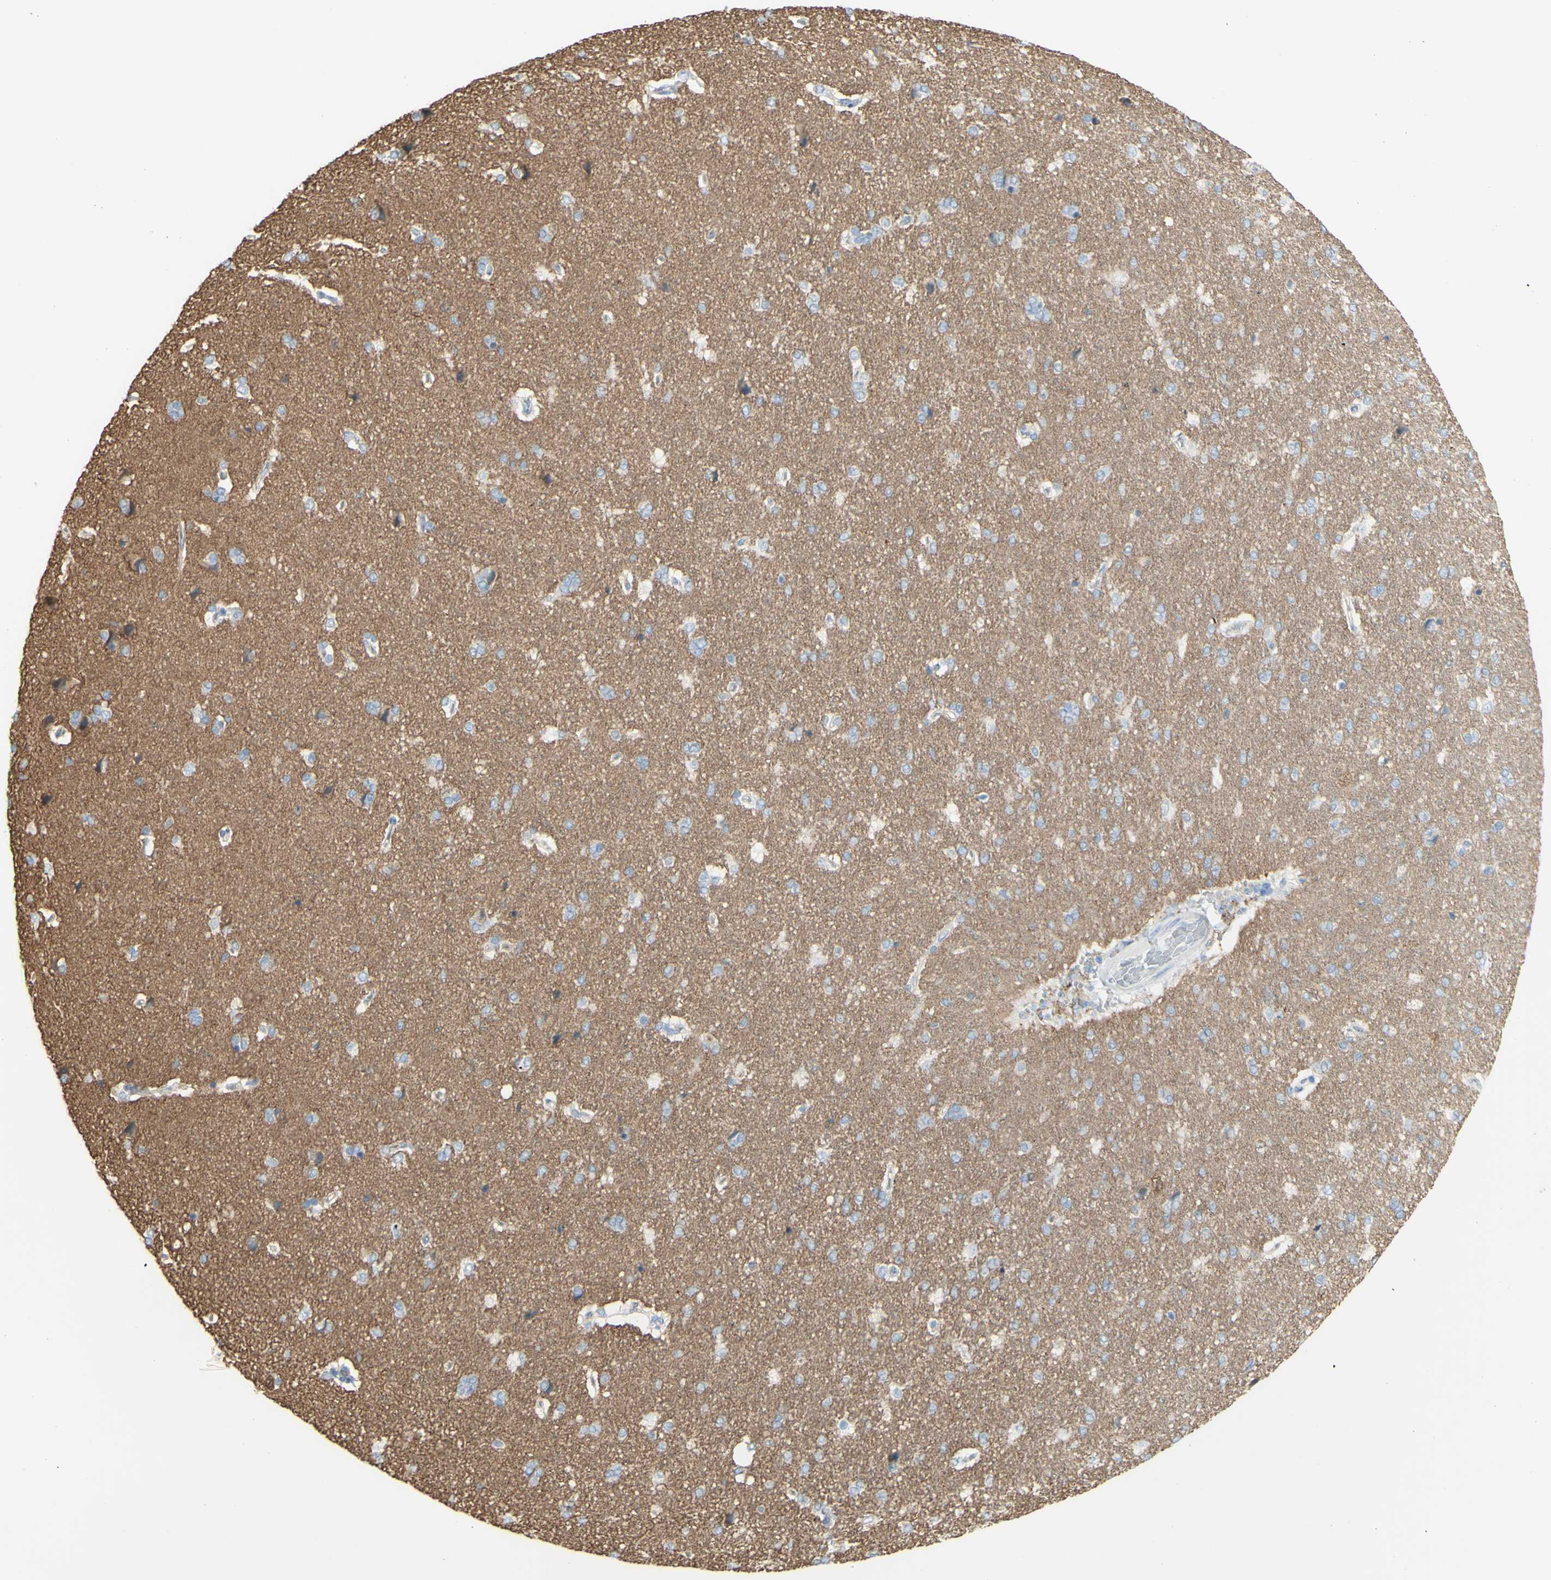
{"staining": {"intensity": "negative", "quantity": "none", "location": "none"}, "tissue": "cerebral cortex", "cell_type": "Endothelial cells", "image_type": "normal", "snomed": [{"axis": "morphology", "description": "Normal tissue, NOS"}, {"axis": "topography", "description": "Cerebral cortex"}], "caption": "An image of human cerebral cortex is negative for staining in endothelial cells. (DAB immunohistochemistry visualized using brightfield microscopy, high magnification).", "gene": "TSPAN1", "patient": {"sex": "male", "age": 62}}